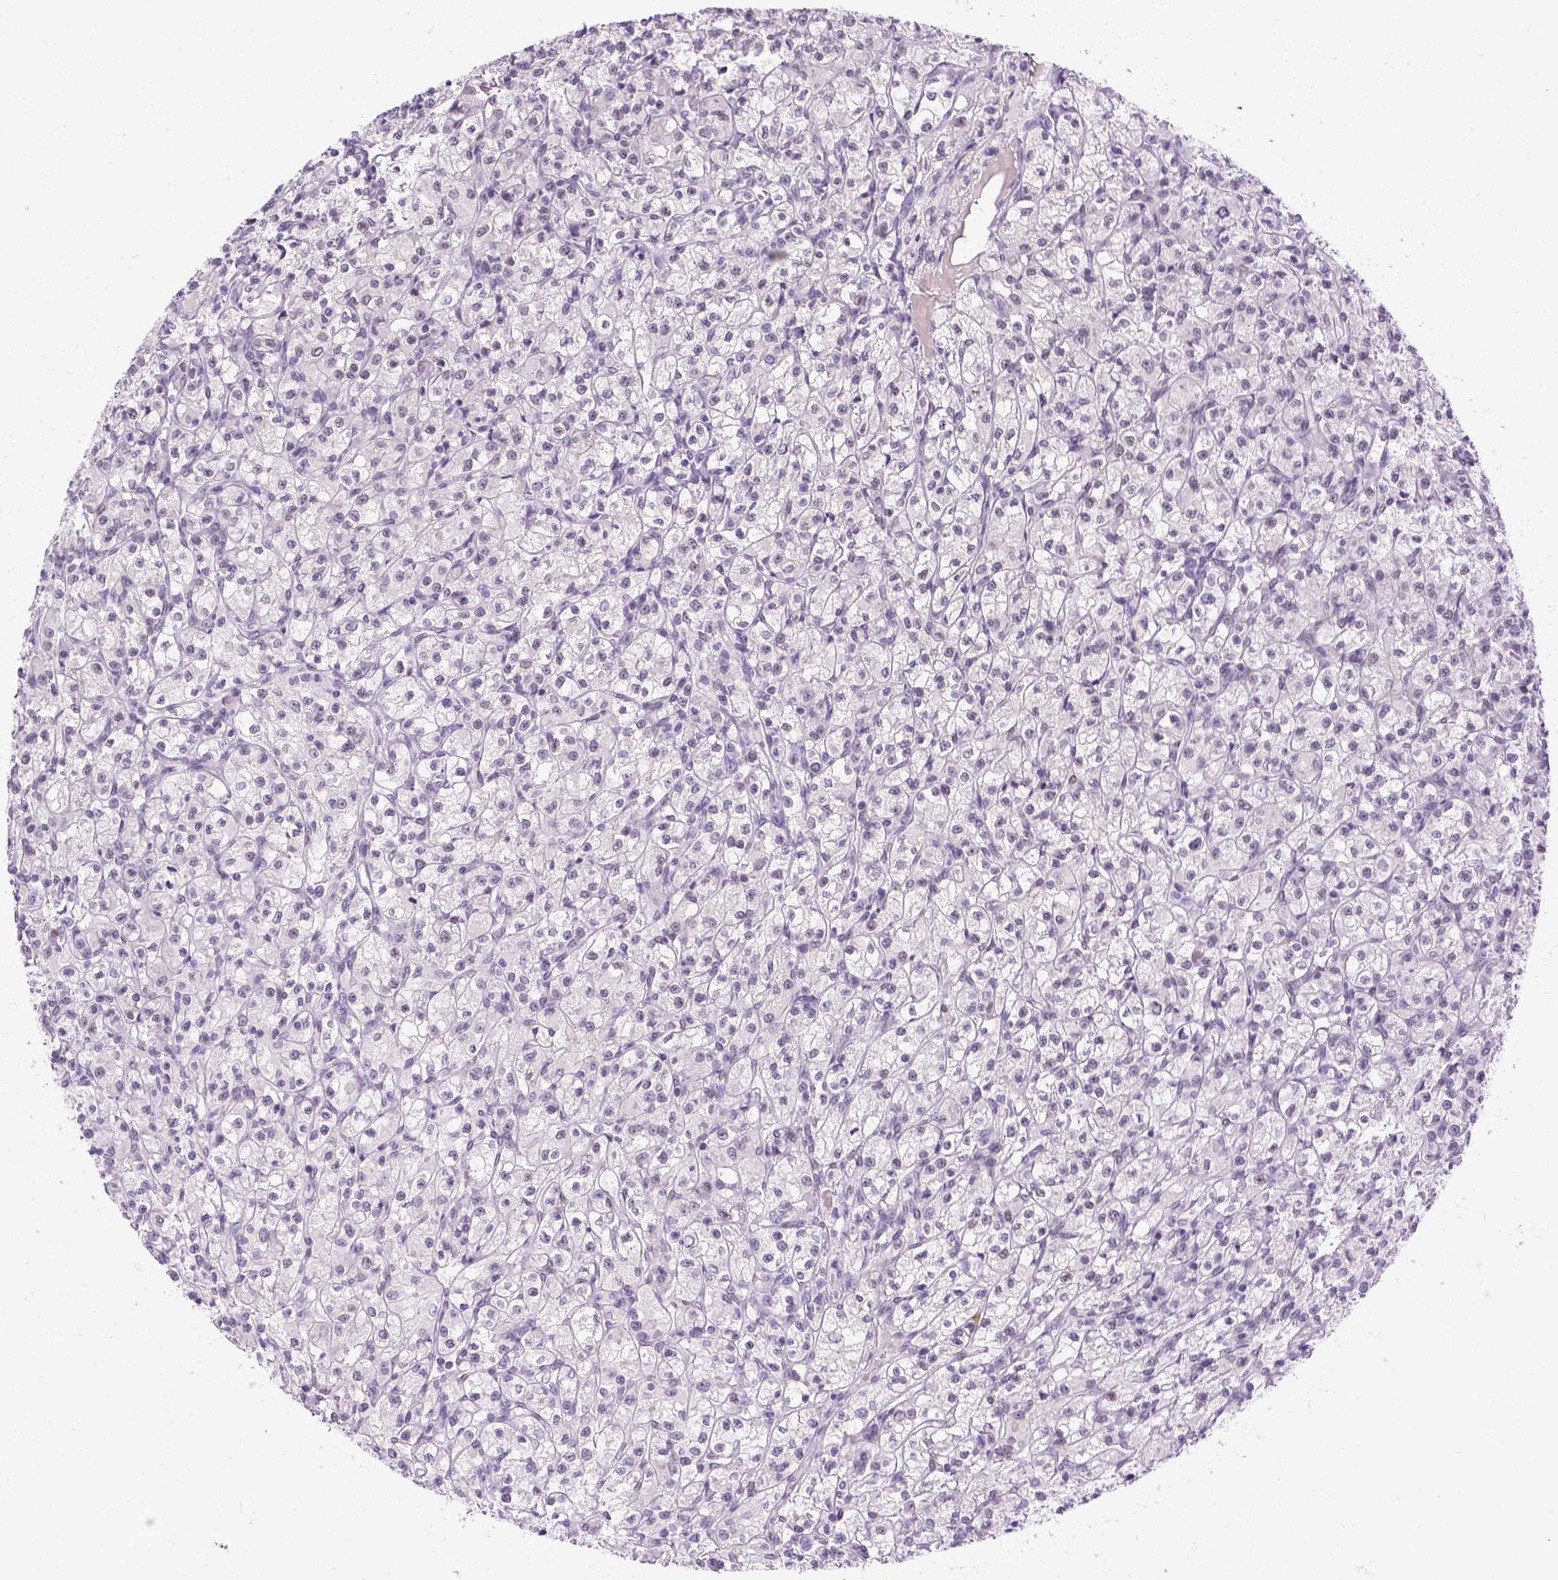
{"staining": {"intensity": "negative", "quantity": "none", "location": "none"}, "tissue": "renal cancer", "cell_type": "Tumor cells", "image_type": "cancer", "snomed": [{"axis": "morphology", "description": "Adenocarcinoma, NOS"}, {"axis": "topography", "description": "Kidney"}], "caption": "Immunohistochemistry (IHC) of renal adenocarcinoma displays no positivity in tumor cells. Brightfield microscopy of IHC stained with DAB (3,3'-diaminobenzidine) (brown) and hematoxylin (blue), captured at high magnification.", "gene": "FAM184B", "patient": {"sex": "female", "age": 70}}